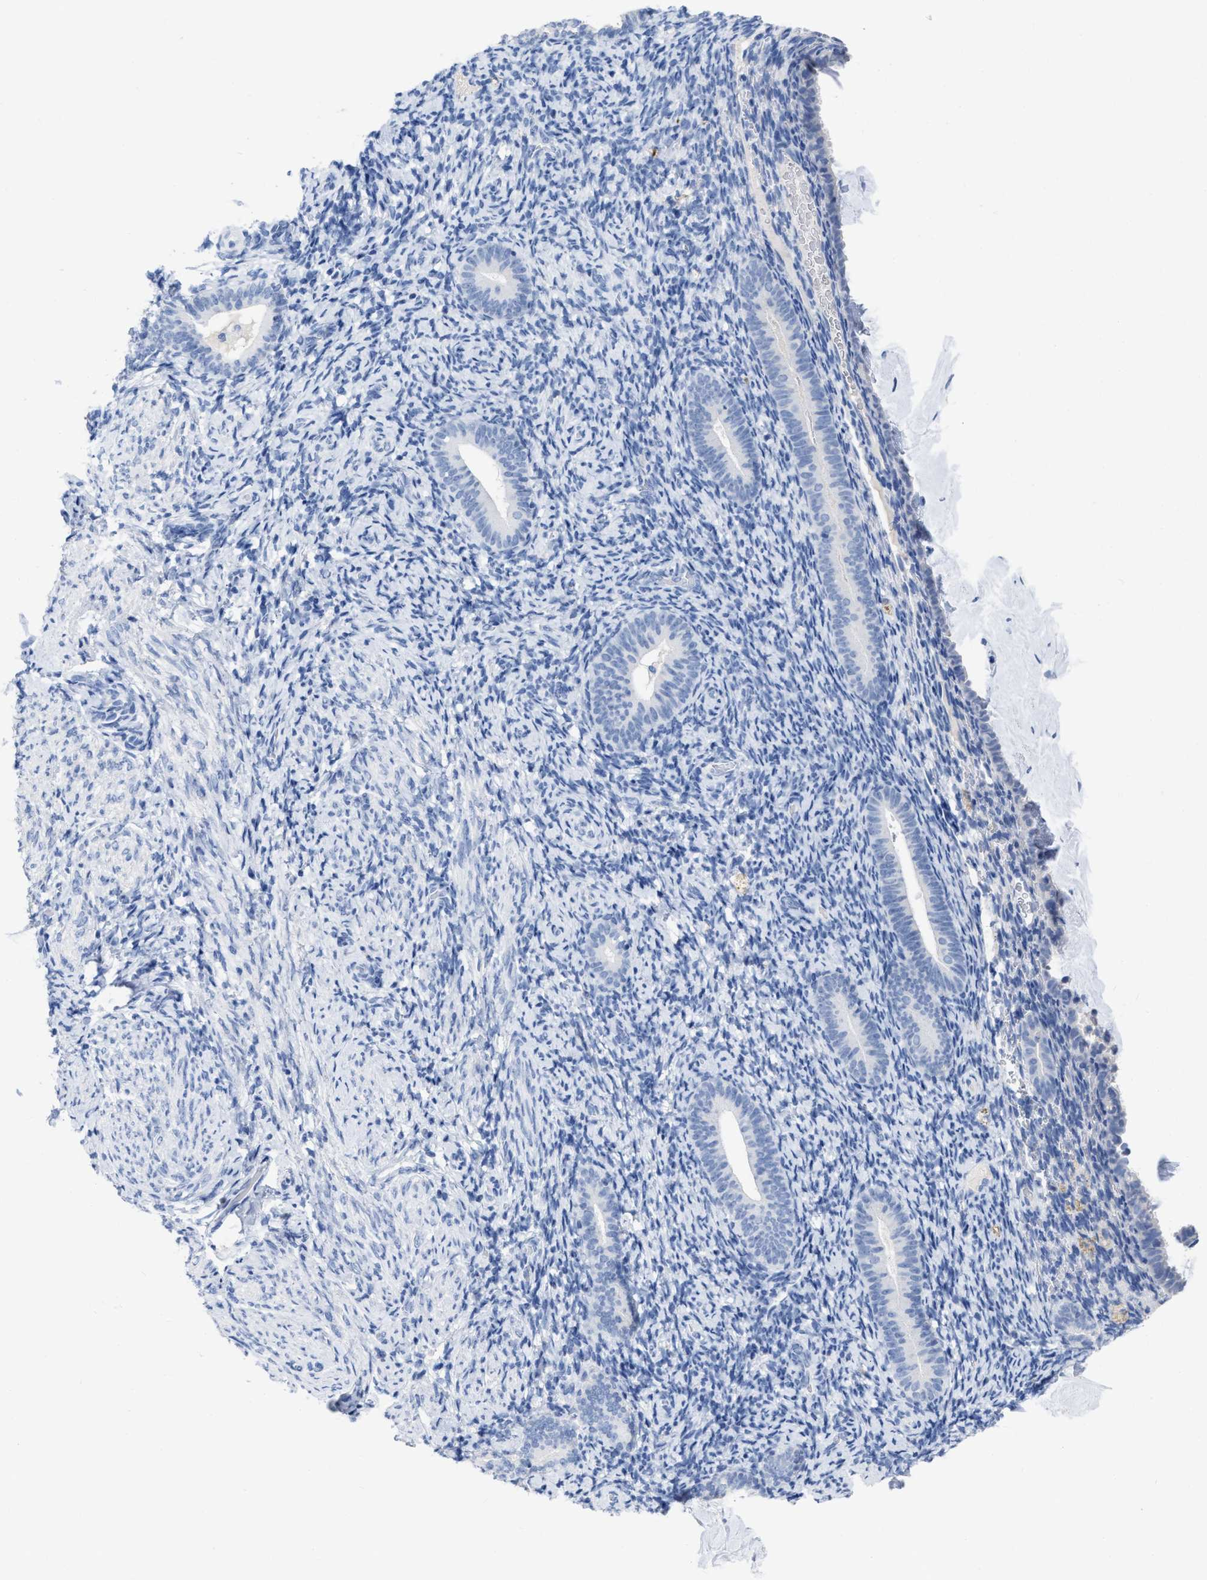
{"staining": {"intensity": "negative", "quantity": "none", "location": "none"}, "tissue": "endometrium", "cell_type": "Cells in endometrial stroma", "image_type": "normal", "snomed": [{"axis": "morphology", "description": "Normal tissue, NOS"}, {"axis": "topography", "description": "Endometrium"}], "caption": "This is a micrograph of immunohistochemistry (IHC) staining of unremarkable endometrium, which shows no expression in cells in endometrial stroma.", "gene": "CEACAM5", "patient": {"sex": "female", "age": 51}}